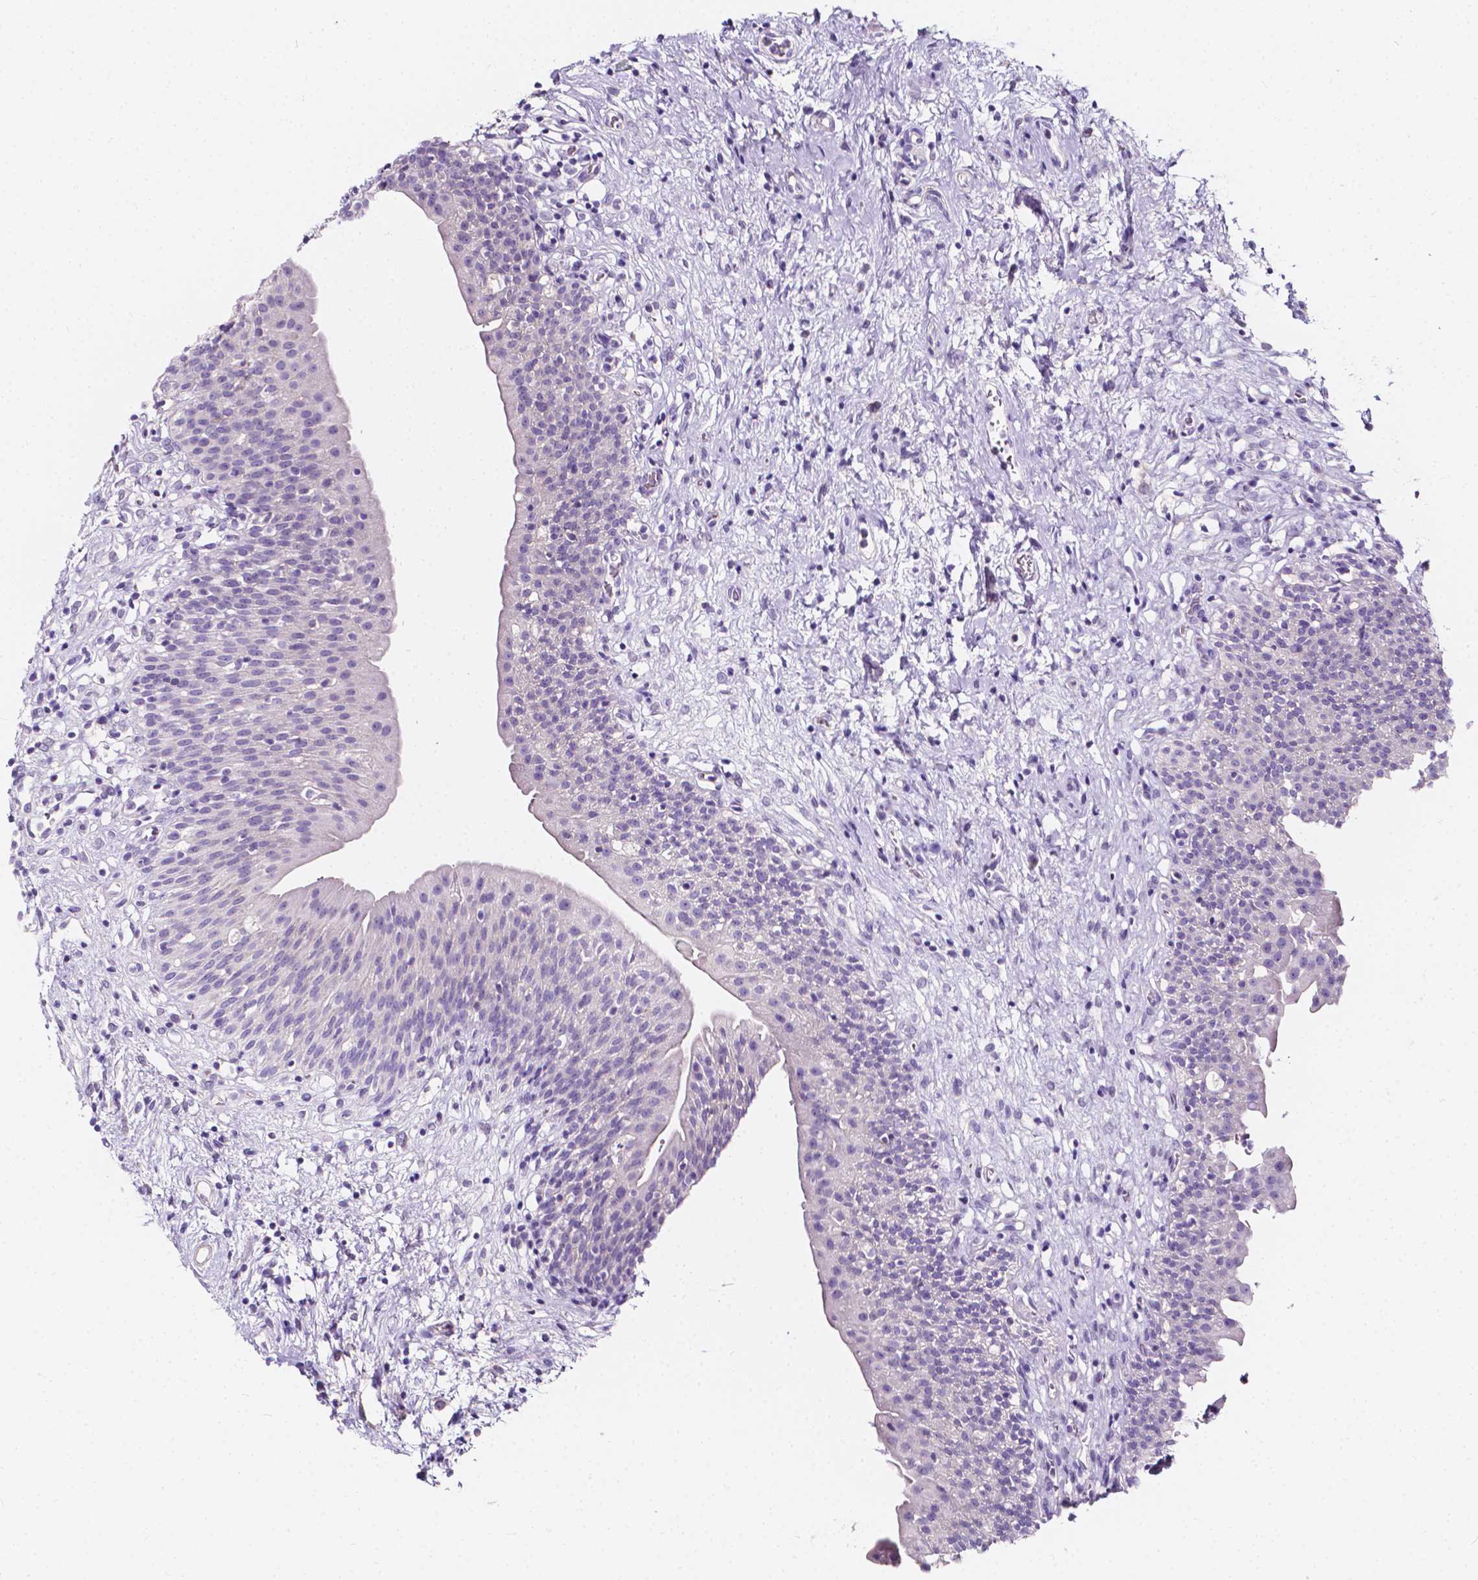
{"staining": {"intensity": "negative", "quantity": "none", "location": "none"}, "tissue": "urinary bladder", "cell_type": "Urothelial cells", "image_type": "normal", "snomed": [{"axis": "morphology", "description": "Normal tissue, NOS"}, {"axis": "topography", "description": "Urinary bladder"}], "caption": "An immunohistochemistry (IHC) histopathology image of normal urinary bladder is shown. There is no staining in urothelial cells of urinary bladder.", "gene": "CLSTN2", "patient": {"sex": "male", "age": 76}}